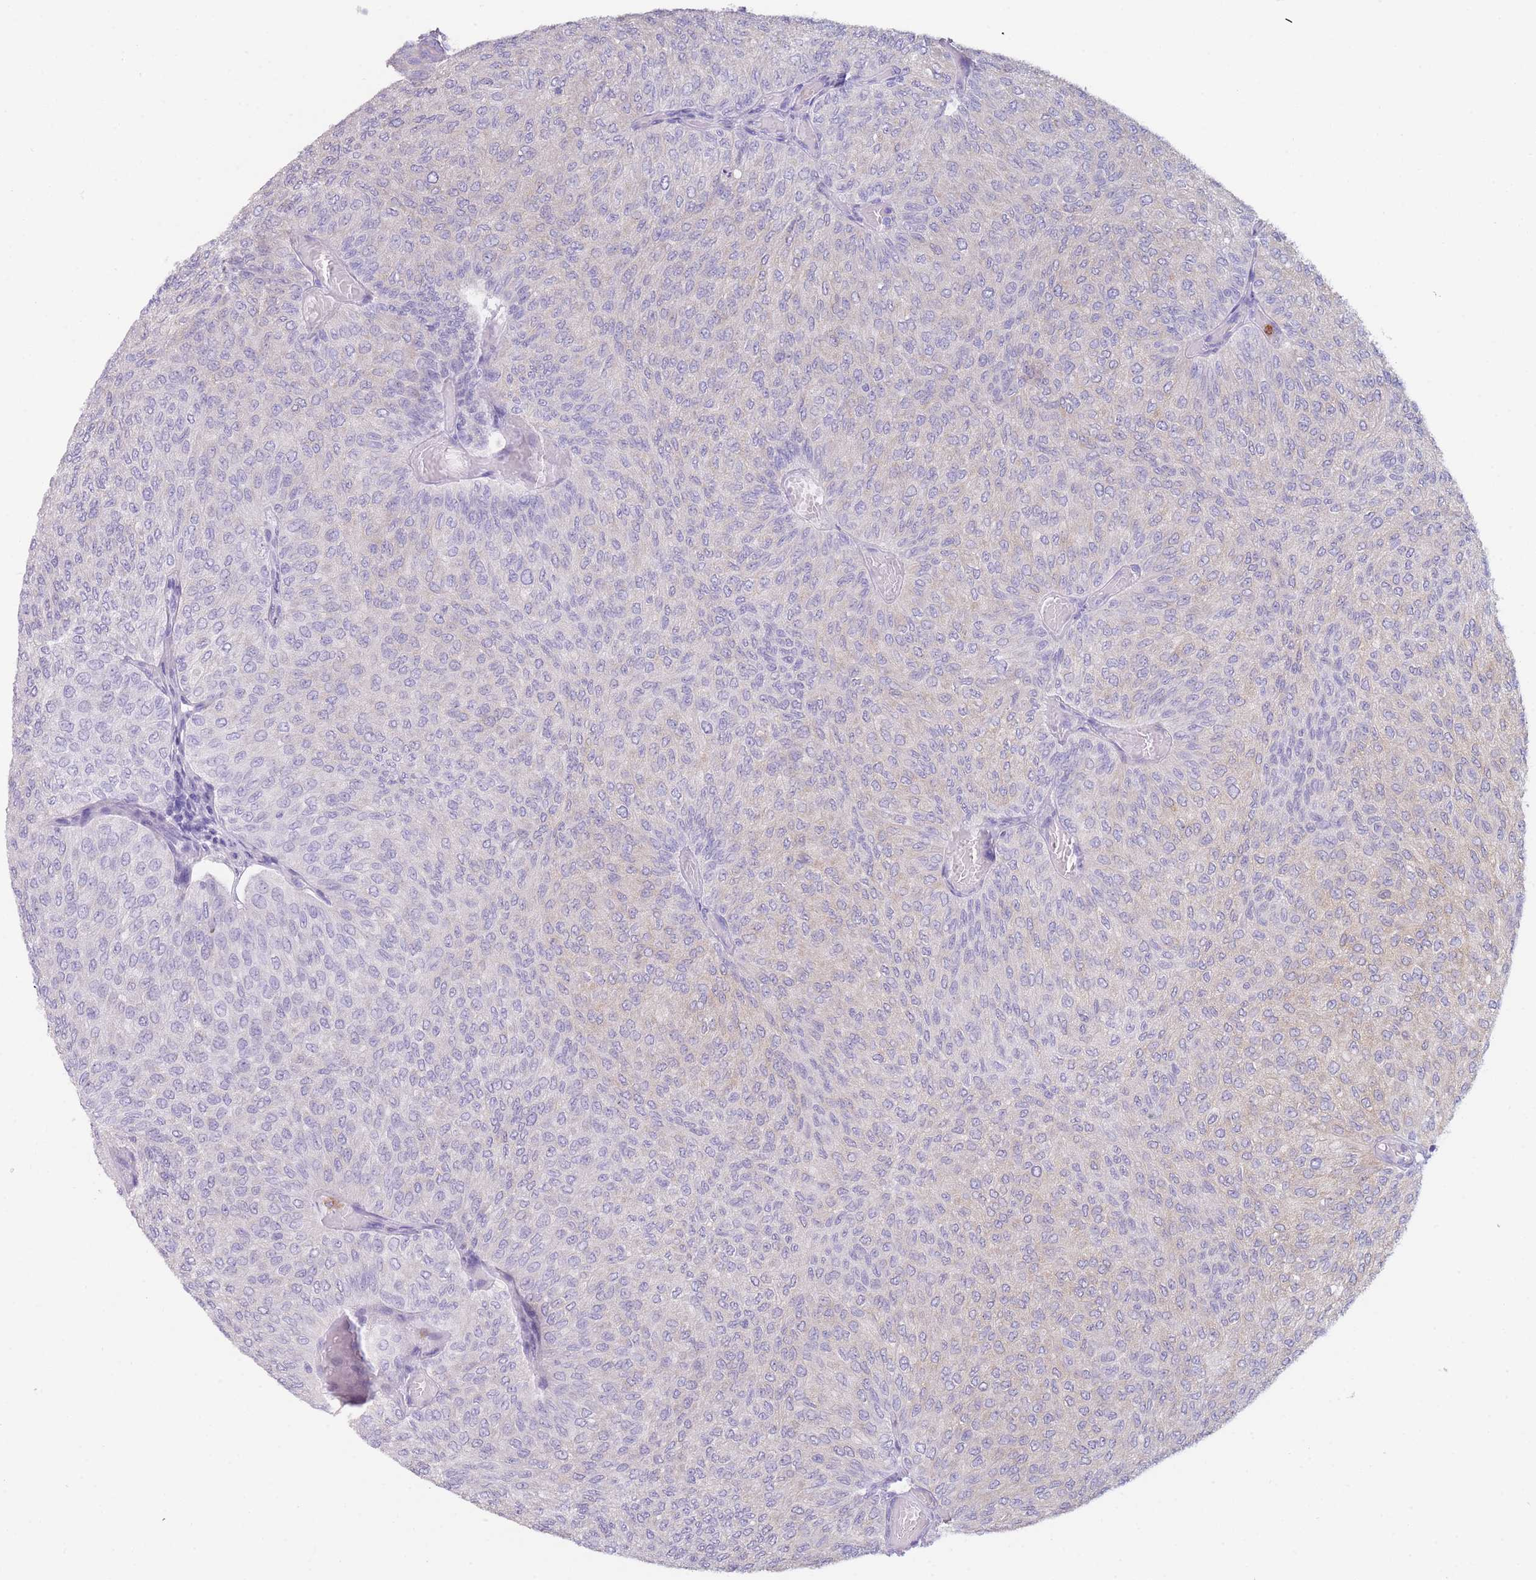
{"staining": {"intensity": "weak", "quantity": "<25%", "location": "cytoplasmic/membranous"}, "tissue": "urothelial cancer", "cell_type": "Tumor cells", "image_type": "cancer", "snomed": [{"axis": "morphology", "description": "Urothelial carcinoma, Low grade"}, {"axis": "topography", "description": "Urinary bladder"}], "caption": "This is an immunohistochemistry (IHC) image of urothelial cancer. There is no expression in tumor cells.", "gene": "ZNF627", "patient": {"sex": "male", "age": 78}}